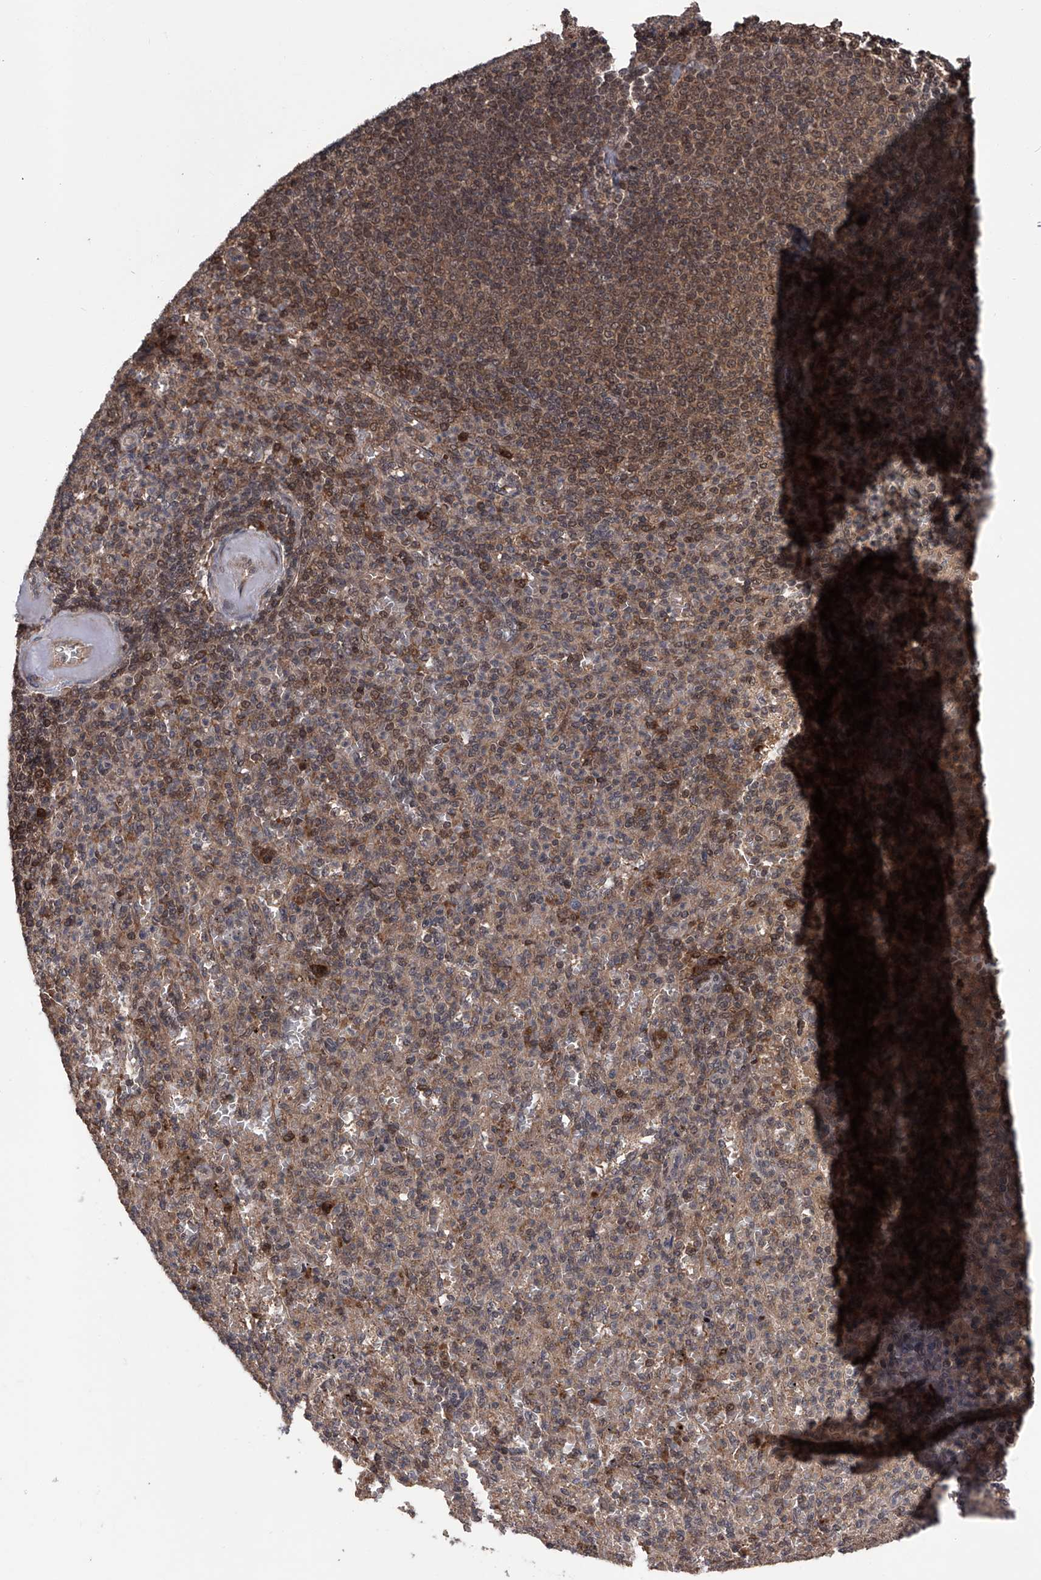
{"staining": {"intensity": "moderate", "quantity": "25%-75%", "location": "cytoplasmic/membranous,nuclear"}, "tissue": "spleen", "cell_type": "Cells in red pulp", "image_type": "normal", "snomed": [{"axis": "morphology", "description": "Normal tissue, NOS"}, {"axis": "topography", "description": "Spleen"}], "caption": "IHC staining of benign spleen, which reveals medium levels of moderate cytoplasmic/membranous,nuclear expression in approximately 25%-75% of cells in red pulp indicating moderate cytoplasmic/membranous,nuclear protein expression. The staining was performed using DAB (brown) for protein detection and nuclei were counterstained in hematoxylin (blue).", "gene": "LYSMD4", "patient": {"sex": "female", "age": 74}}